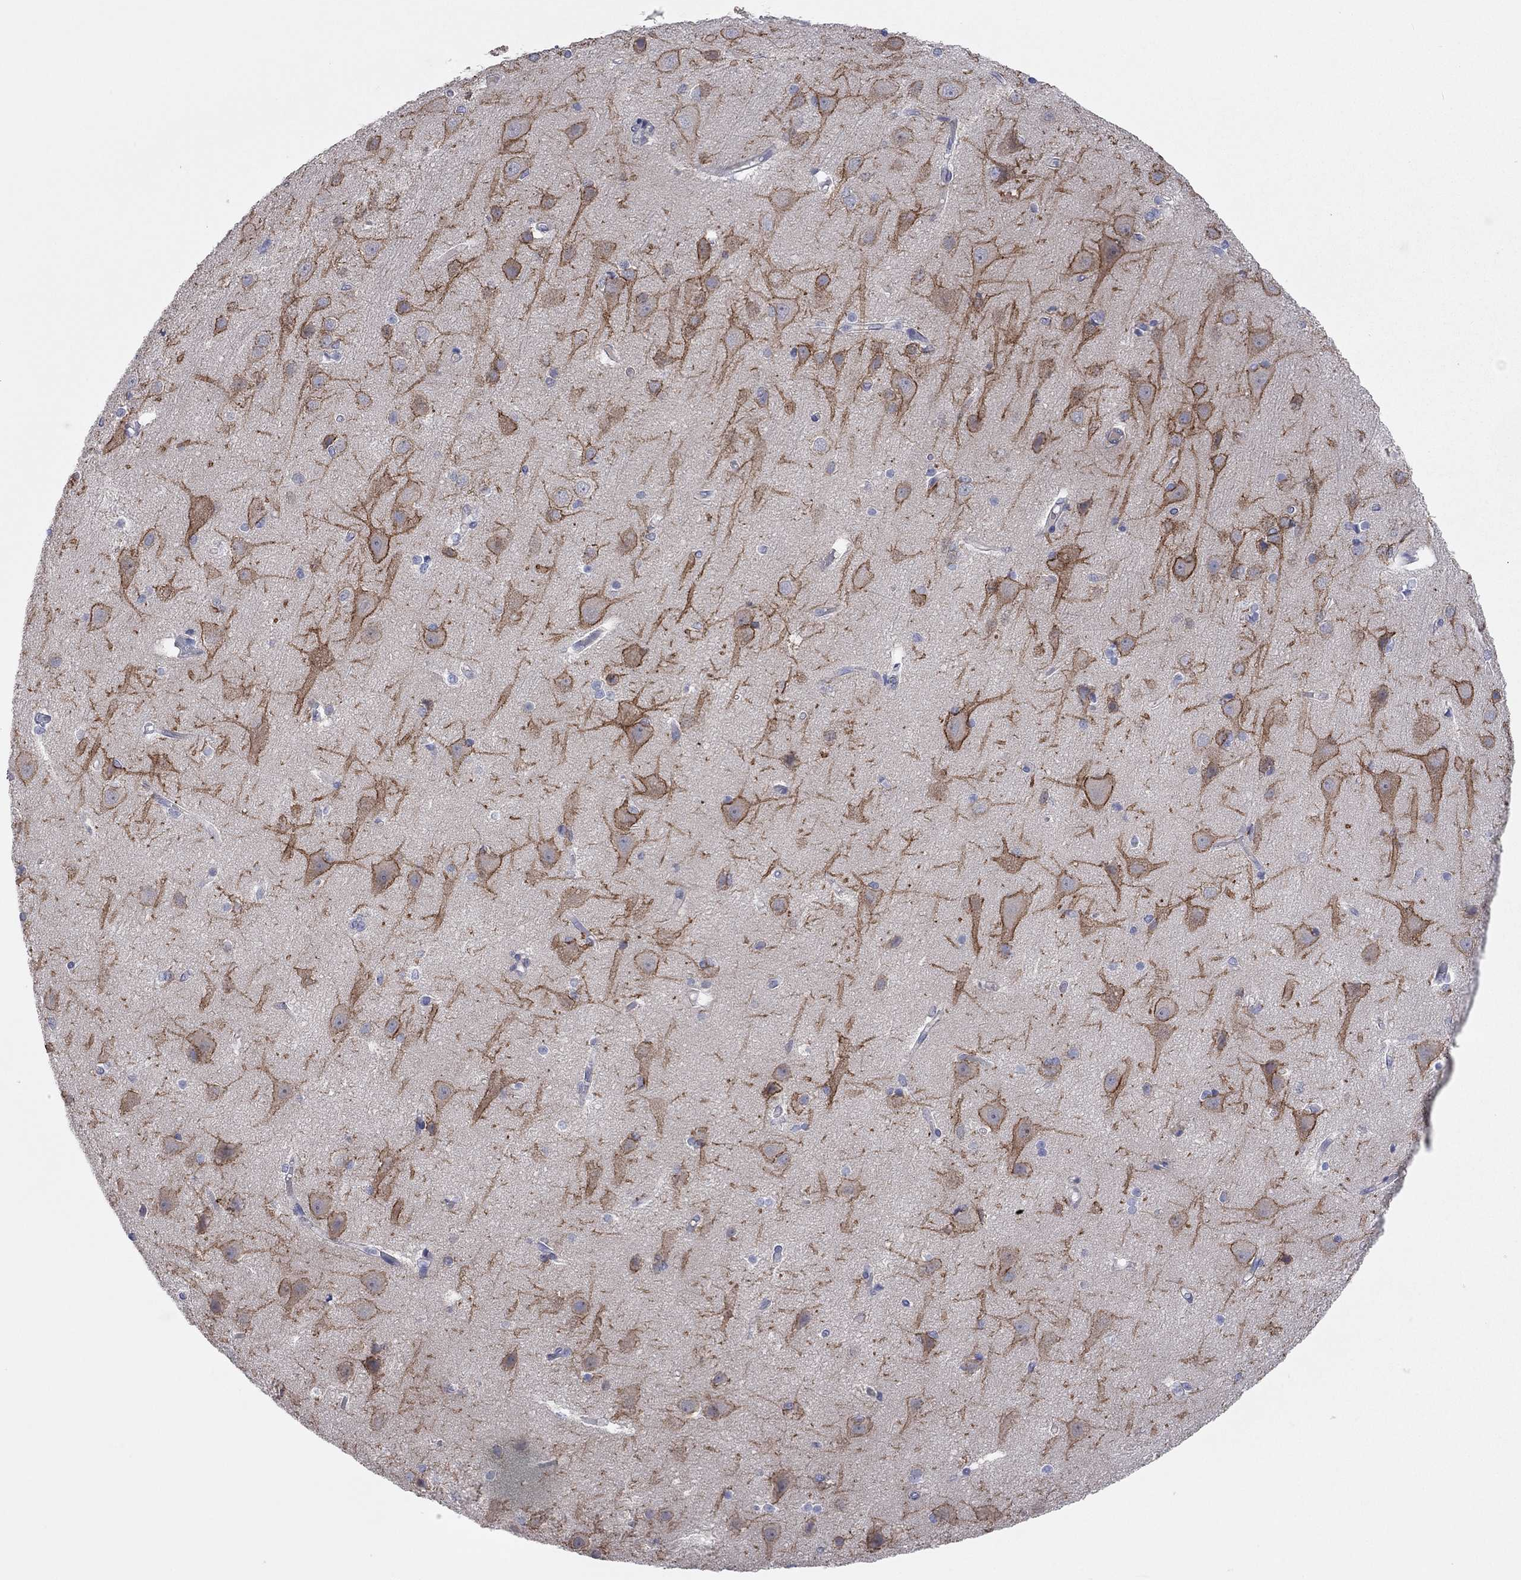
{"staining": {"intensity": "negative", "quantity": "none", "location": "none"}, "tissue": "cerebral cortex", "cell_type": "Endothelial cells", "image_type": "normal", "snomed": [{"axis": "morphology", "description": "Normal tissue, NOS"}, {"axis": "topography", "description": "Cerebral cortex"}], "caption": "This micrograph is of benign cerebral cortex stained with immunohistochemistry (IHC) to label a protein in brown with the nuclei are counter-stained blue. There is no staining in endothelial cells.", "gene": "KCNB1", "patient": {"sex": "male", "age": 37}}